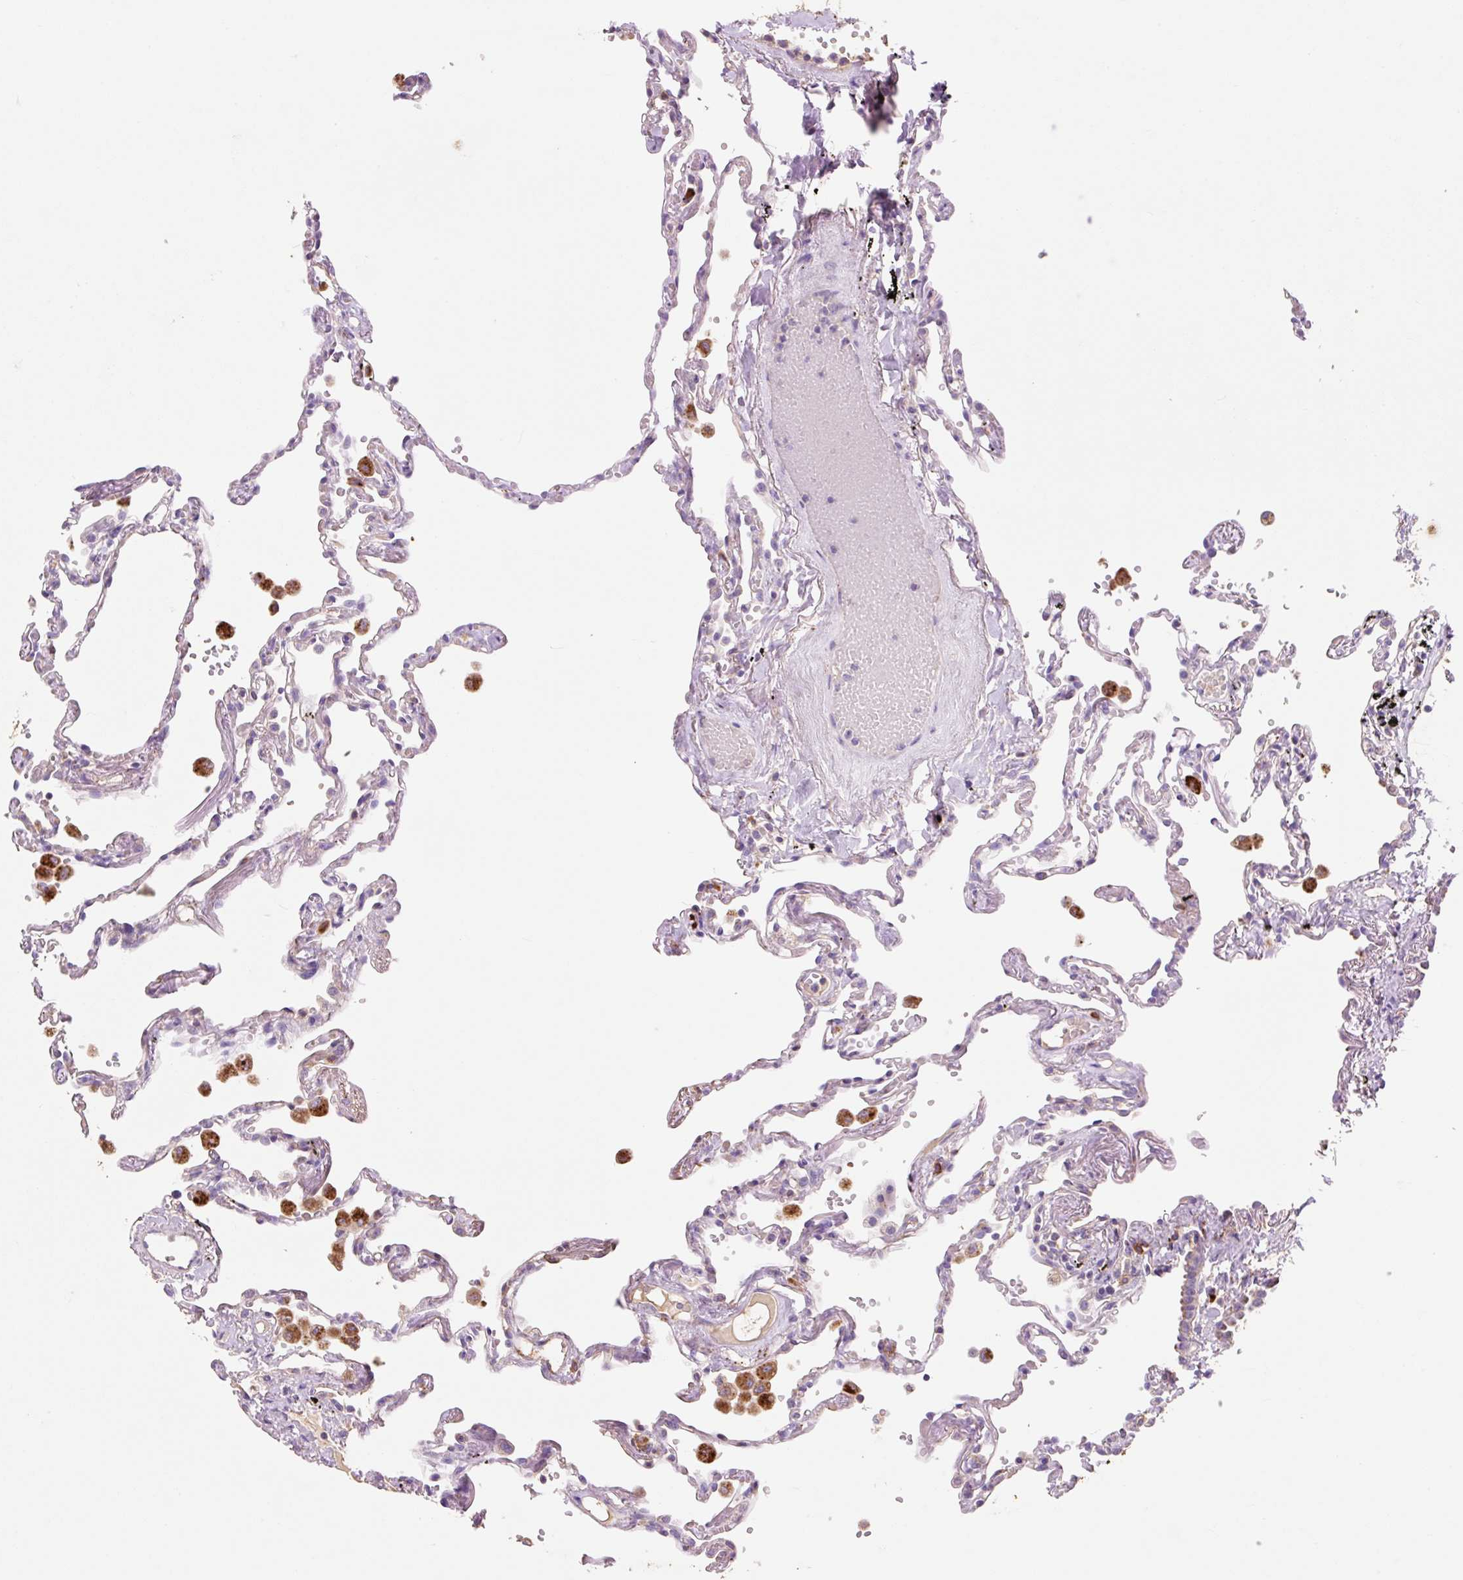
{"staining": {"intensity": "negative", "quantity": "none", "location": "none"}, "tissue": "lung", "cell_type": "Alveolar cells", "image_type": "normal", "snomed": [{"axis": "morphology", "description": "Normal tissue, NOS"}, {"axis": "topography", "description": "Lung"}], "caption": "Micrograph shows no protein expression in alveolar cells of normal lung.", "gene": "HEXA", "patient": {"sex": "female", "age": 67}}